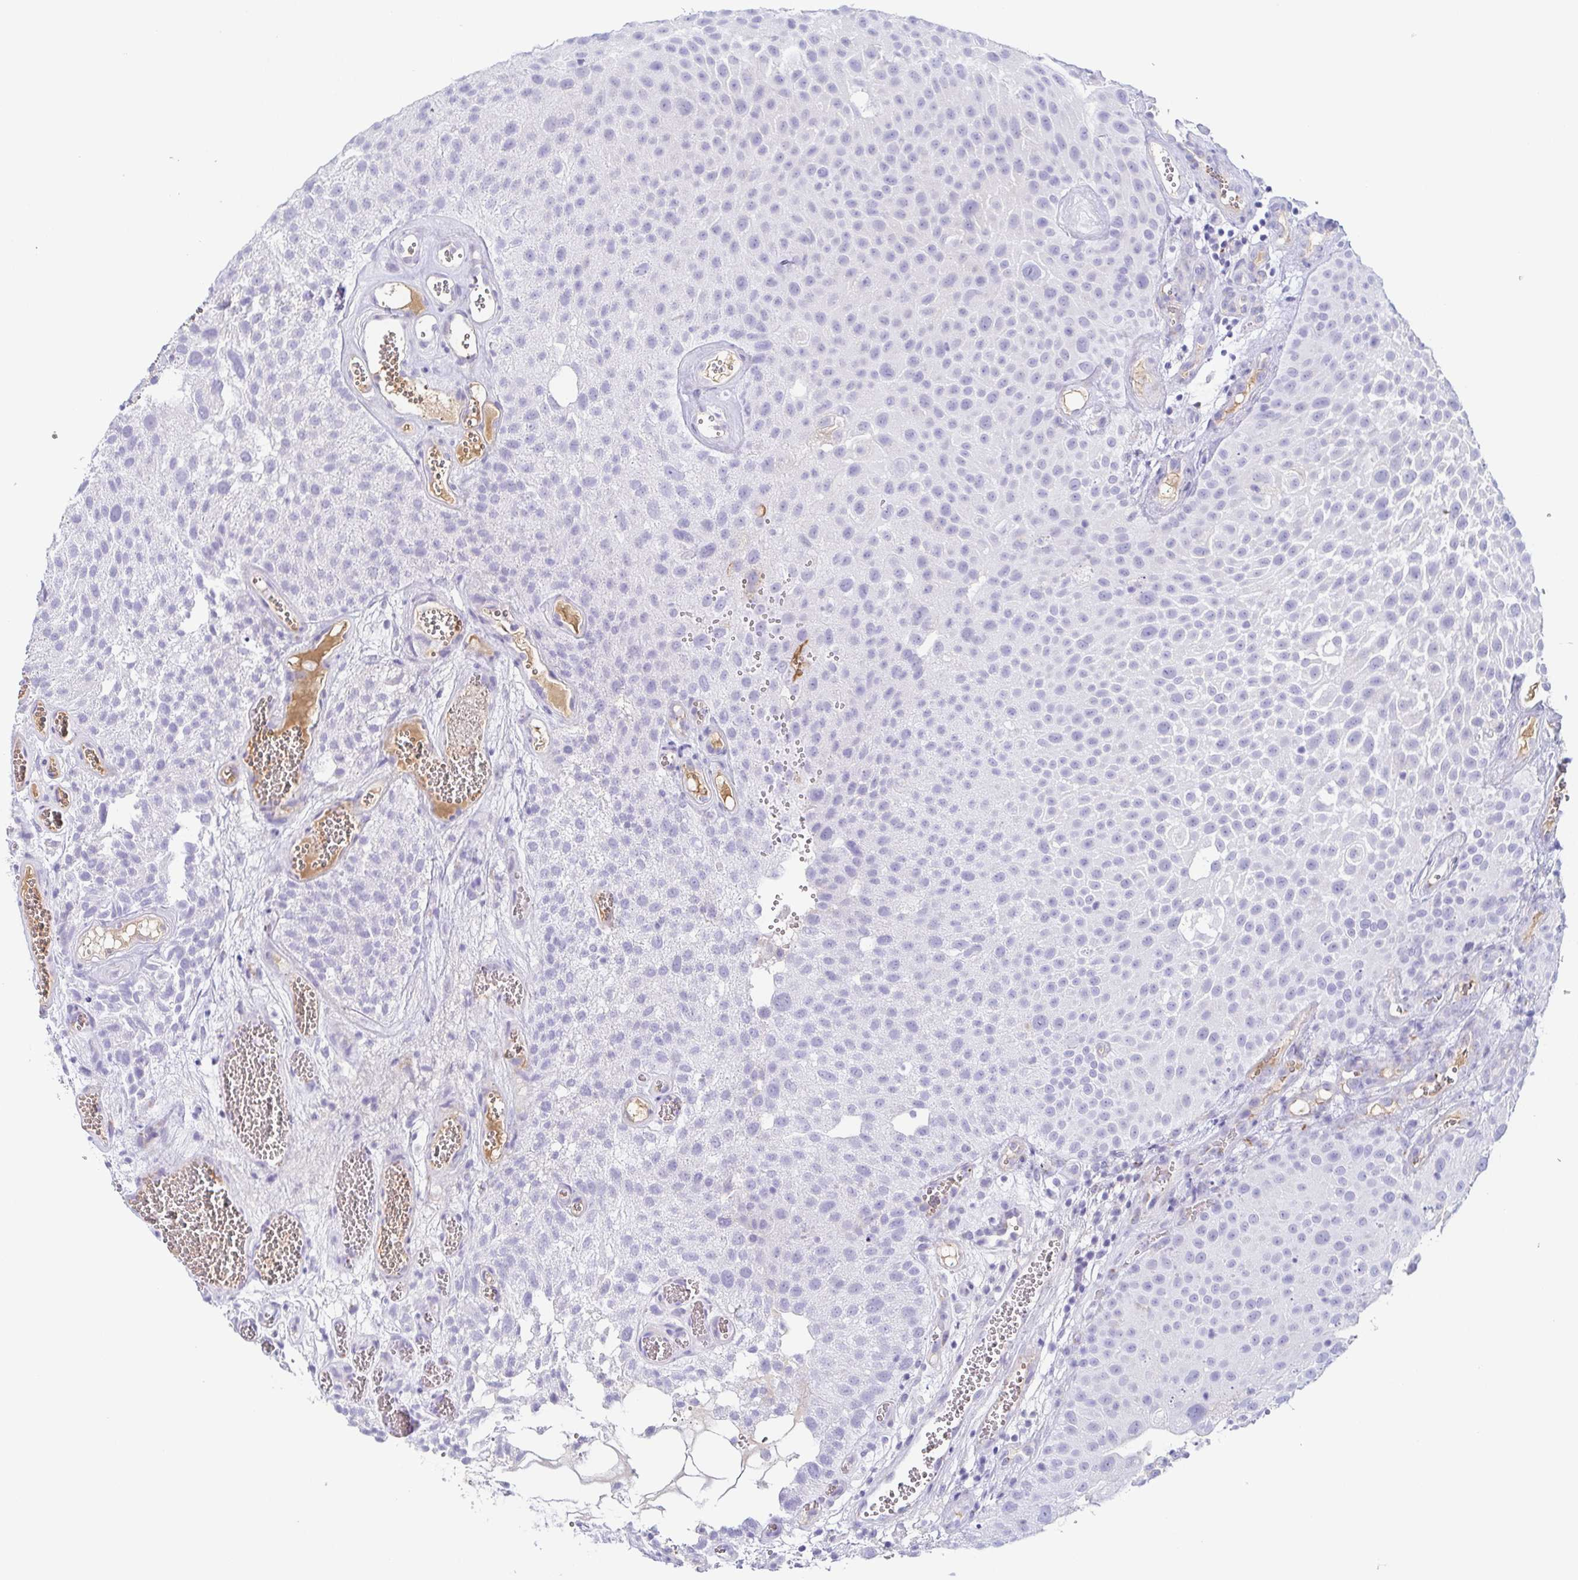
{"staining": {"intensity": "negative", "quantity": "none", "location": "none"}, "tissue": "urothelial cancer", "cell_type": "Tumor cells", "image_type": "cancer", "snomed": [{"axis": "morphology", "description": "Urothelial carcinoma, Low grade"}, {"axis": "topography", "description": "Urinary bladder"}], "caption": "Photomicrograph shows no significant protein expression in tumor cells of urothelial carcinoma (low-grade).", "gene": "LDLRAD1", "patient": {"sex": "male", "age": 72}}